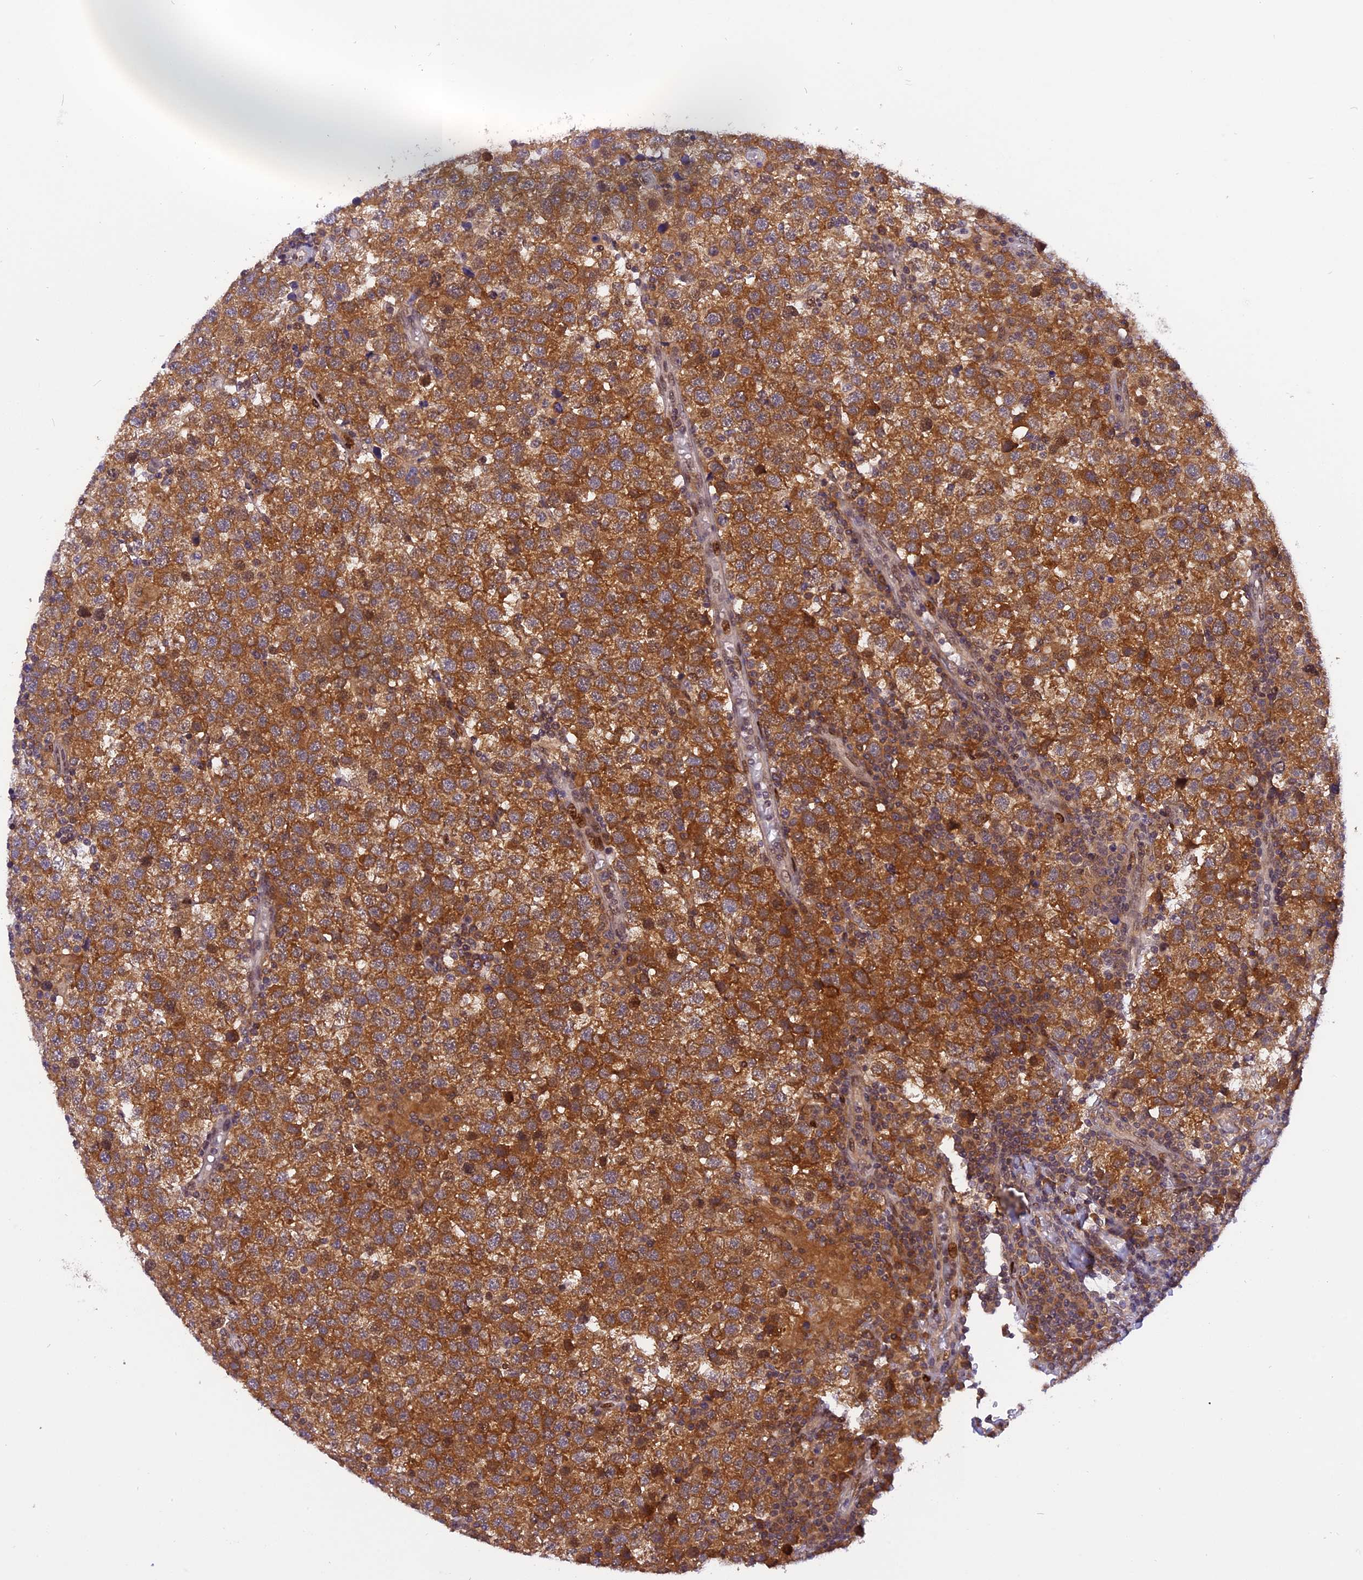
{"staining": {"intensity": "strong", "quantity": ">75%", "location": "cytoplasmic/membranous"}, "tissue": "testis cancer", "cell_type": "Tumor cells", "image_type": "cancer", "snomed": [{"axis": "morphology", "description": "Seminoma, NOS"}, {"axis": "topography", "description": "Testis"}], "caption": "Strong cytoplasmic/membranous staining is present in about >75% of tumor cells in testis seminoma.", "gene": "RABGGTA", "patient": {"sex": "male", "age": 34}}